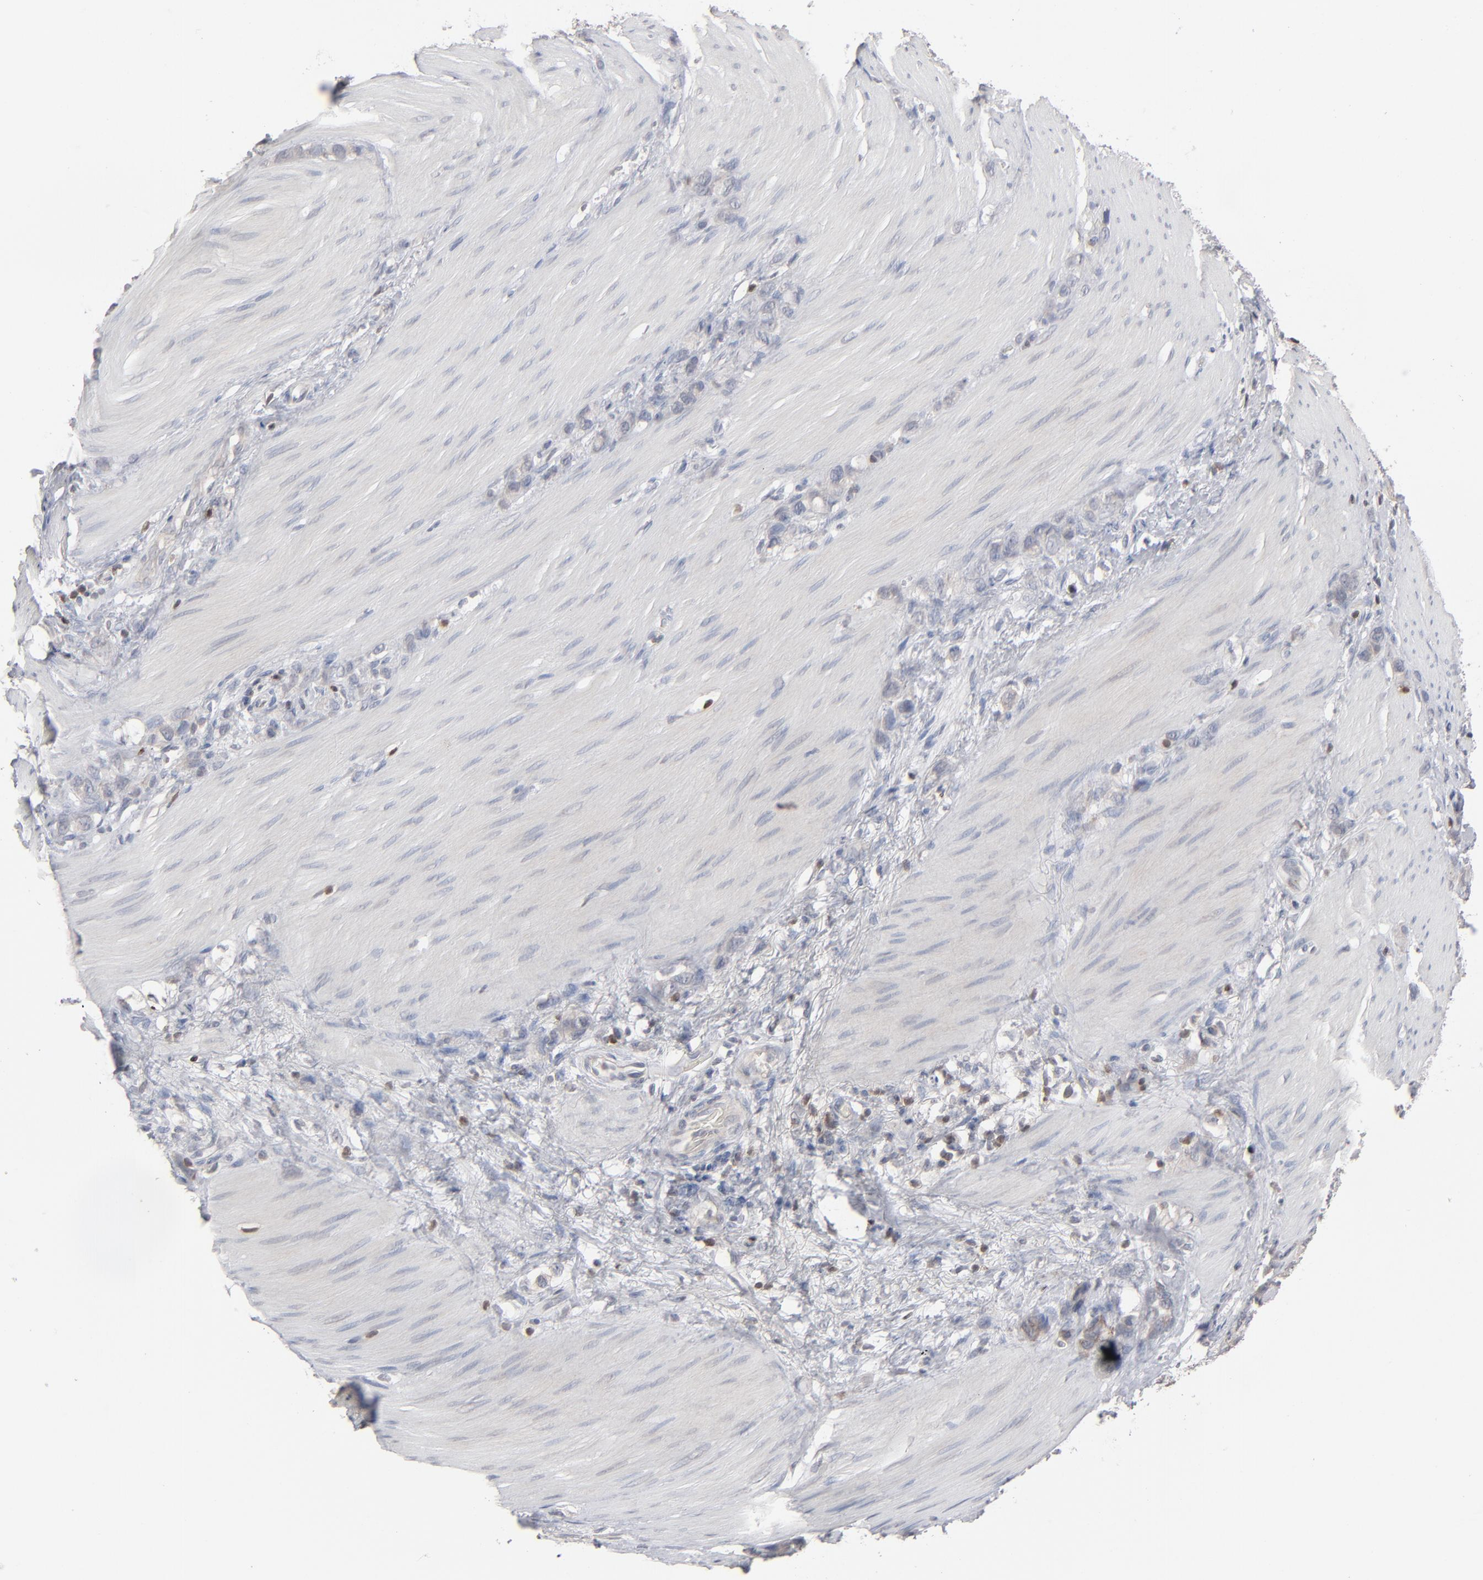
{"staining": {"intensity": "moderate", "quantity": "<25%", "location": "cytoplasmic/membranous"}, "tissue": "stomach cancer", "cell_type": "Tumor cells", "image_type": "cancer", "snomed": [{"axis": "morphology", "description": "Normal tissue, NOS"}, {"axis": "morphology", "description": "Adenocarcinoma, NOS"}, {"axis": "morphology", "description": "Adenocarcinoma, High grade"}, {"axis": "topography", "description": "Stomach, upper"}, {"axis": "topography", "description": "Stomach"}], "caption": "There is low levels of moderate cytoplasmic/membranous positivity in tumor cells of adenocarcinoma (high-grade) (stomach), as demonstrated by immunohistochemical staining (brown color).", "gene": "STAT4", "patient": {"sex": "female", "age": 65}}